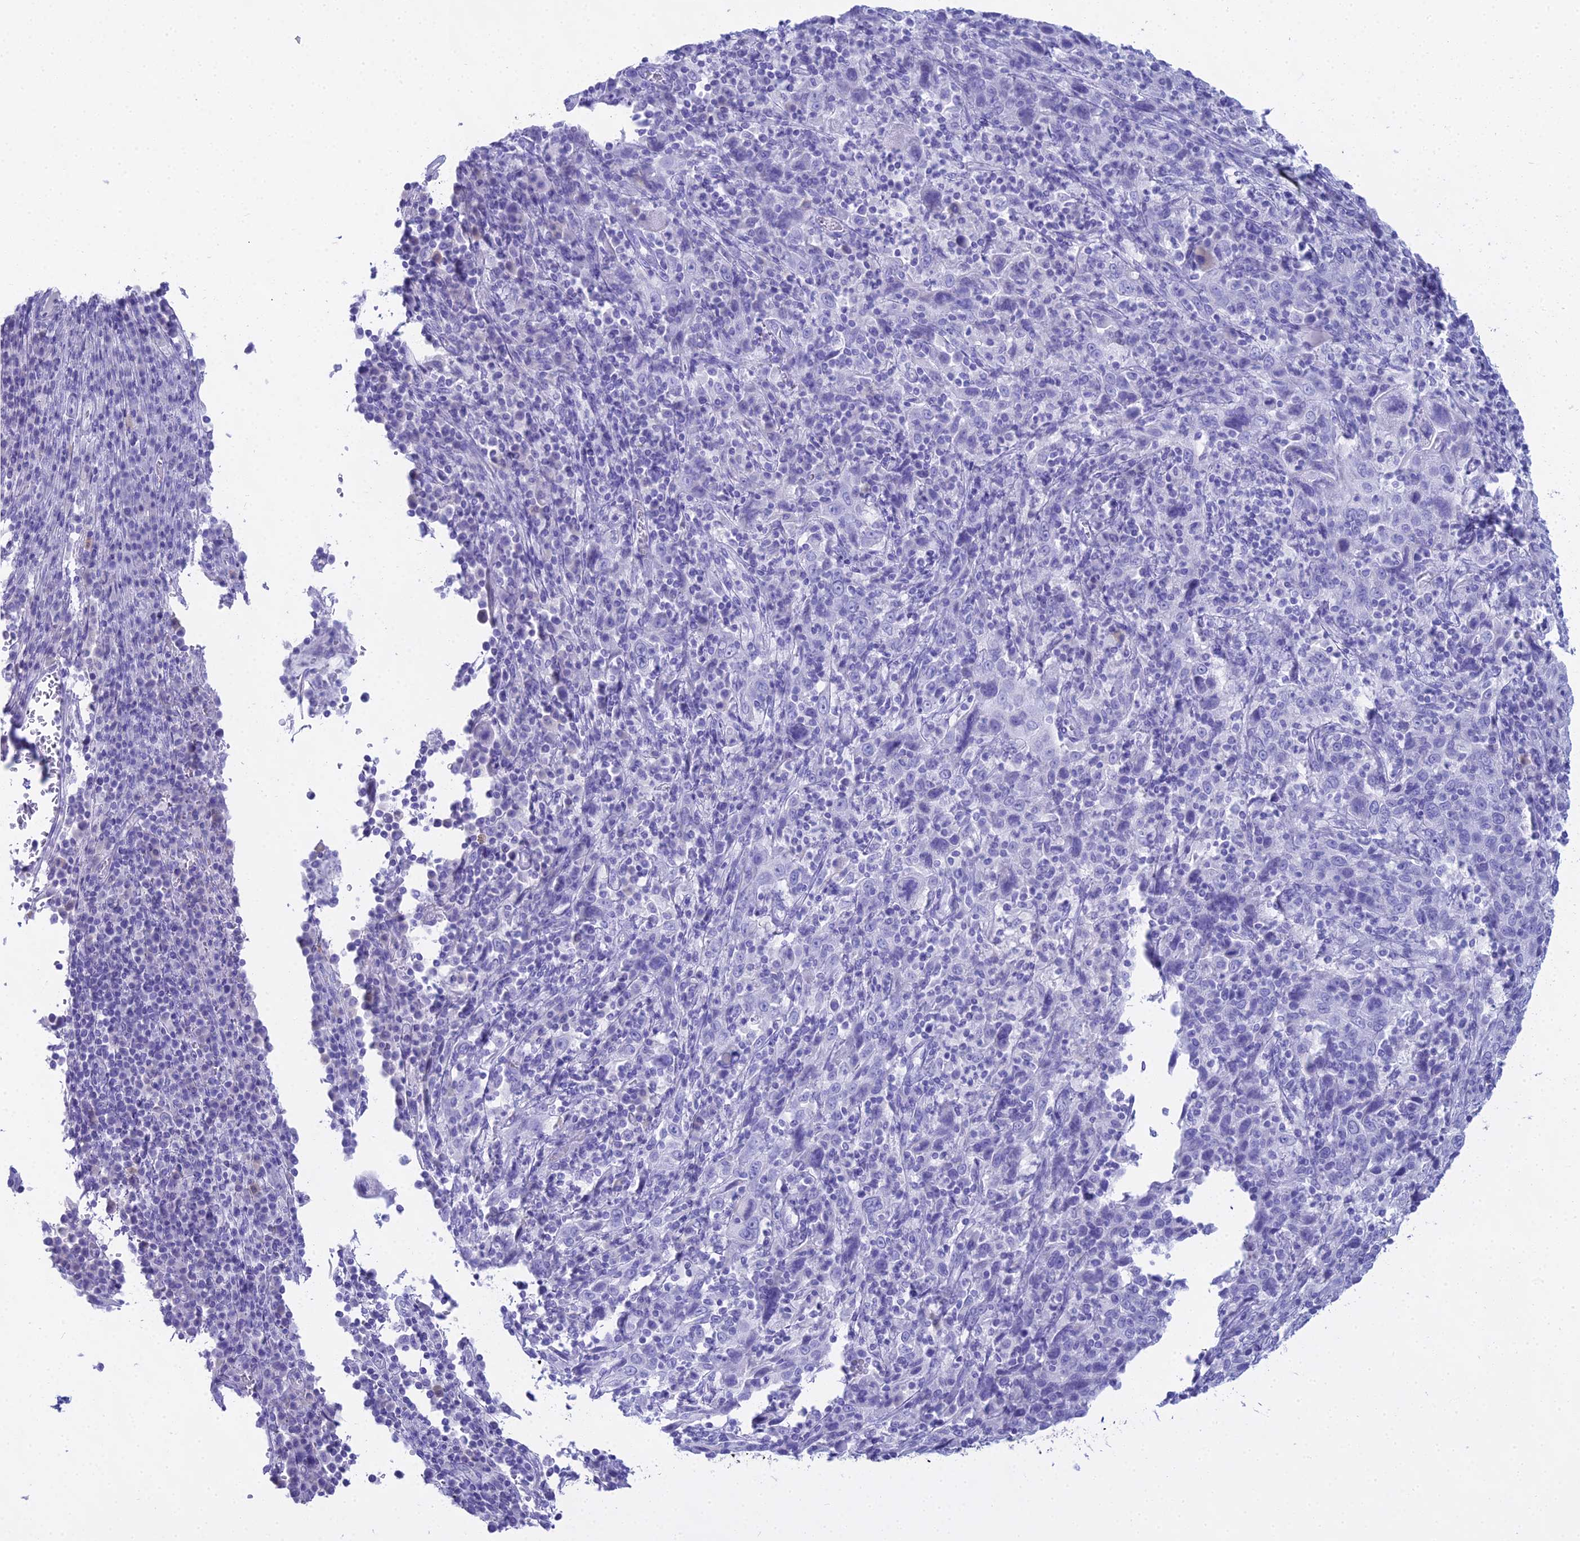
{"staining": {"intensity": "negative", "quantity": "none", "location": "none"}, "tissue": "cervical cancer", "cell_type": "Tumor cells", "image_type": "cancer", "snomed": [{"axis": "morphology", "description": "Squamous cell carcinoma, NOS"}, {"axis": "topography", "description": "Cervix"}], "caption": "Micrograph shows no significant protein positivity in tumor cells of cervical squamous cell carcinoma. (DAB (3,3'-diaminobenzidine) IHC with hematoxylin counter stain).", "gene": "CGB2", "patient": {"sex": "female", "age": 46}}